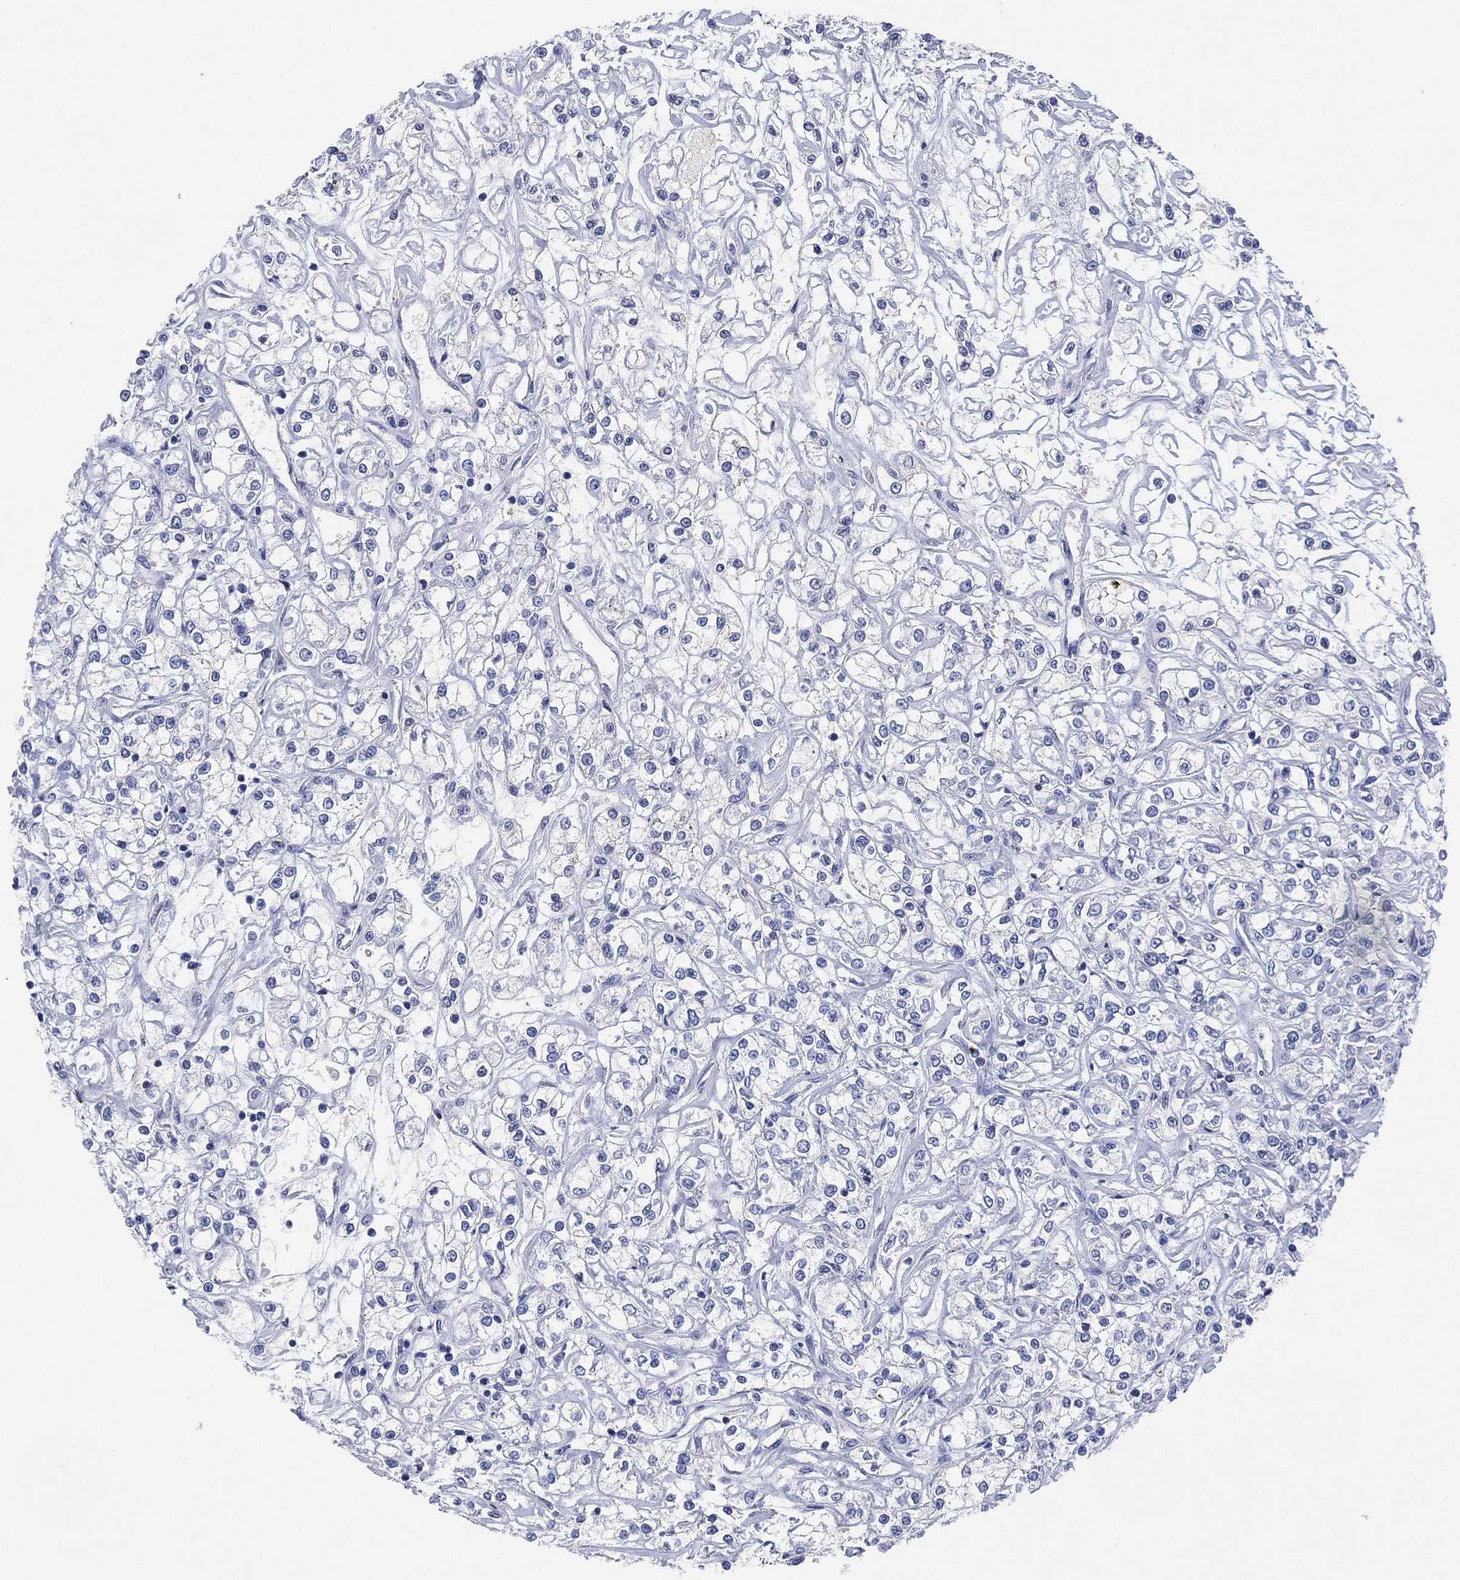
{"staining": {"intensity": "negative", "quantity": "none", "location": "none"}, "tissue": "renal cancer", "cell_type": "Tumor cells", "image_type": "cancer", "snomed": [{"axis": "morphology", "description": "Adenocarcinoma, NOS"}, {"axis": "topography", "description": "Kidney"}], "caption": "A high-resolution image shows IHC staining of renal adenocarcinoma, which displays no significant positivity in tumor cells. Brightfield microscopy of IHC stained with DAB (3,3'-diaminobenzidine) (brown) and hematoxylin (blue), captured at high magnification.", "gene": "CHRNA3", "patient": {"sex": "female", "age": 59}}